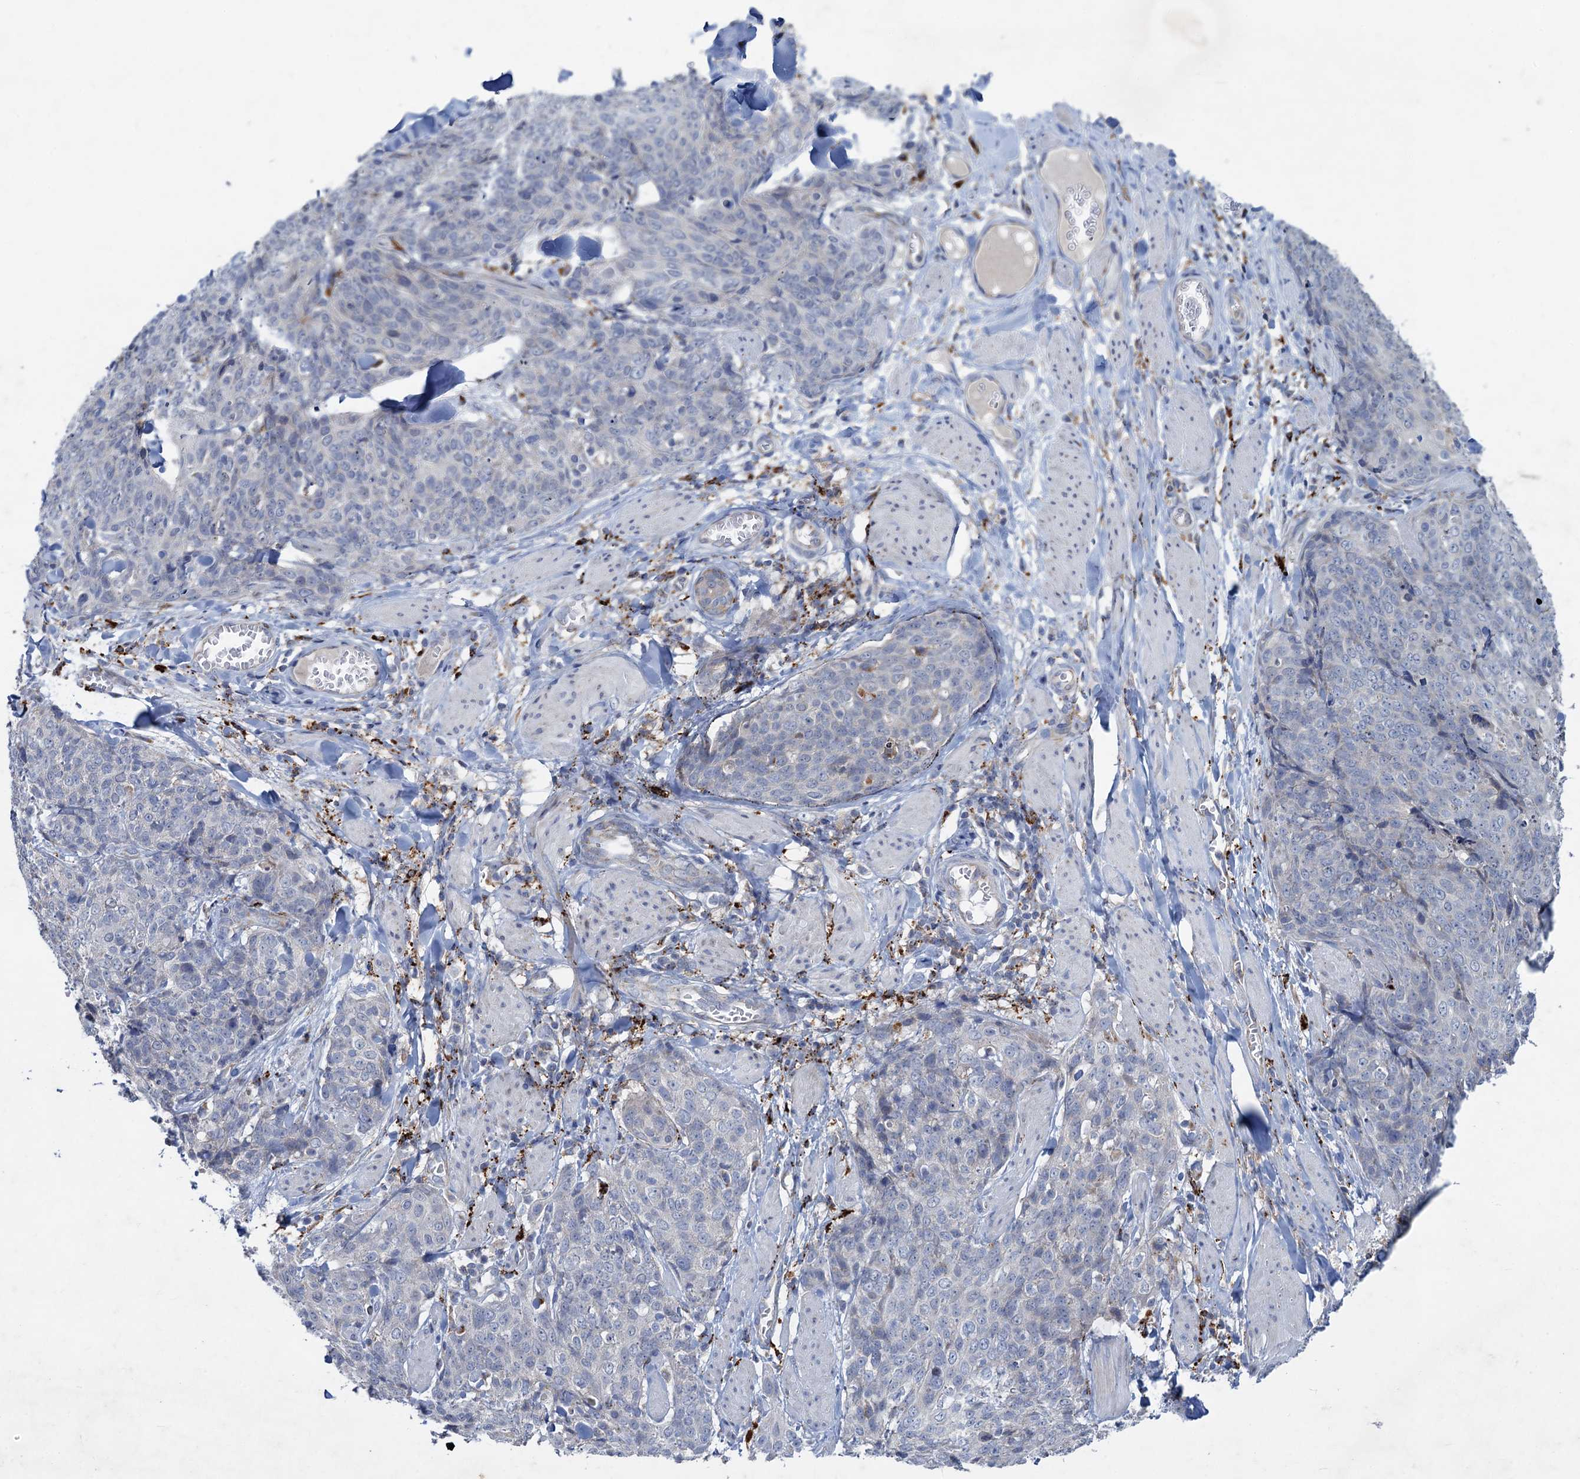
{"staining": {"intensity": "negative", "quantity": "none", "location": "none"}, "tissue": "skin cancer", "cell_type": "Tumor cells", "image_type": "cancer", "snomed": [{"axis": "morphology", "description": "Squamous cell carcinoma, NOS"}, {"axis": "topography", "description": "Skin"}, {"axis": "topography", "description": "Vulva"}], "caption": "This is an immunohistochemistry photomicrograph of human skin squamous cell carcinoma. There is no staining in tumor cells.", "gene": "ANKS3", "patient": {"sex": "female", "age": 85}}